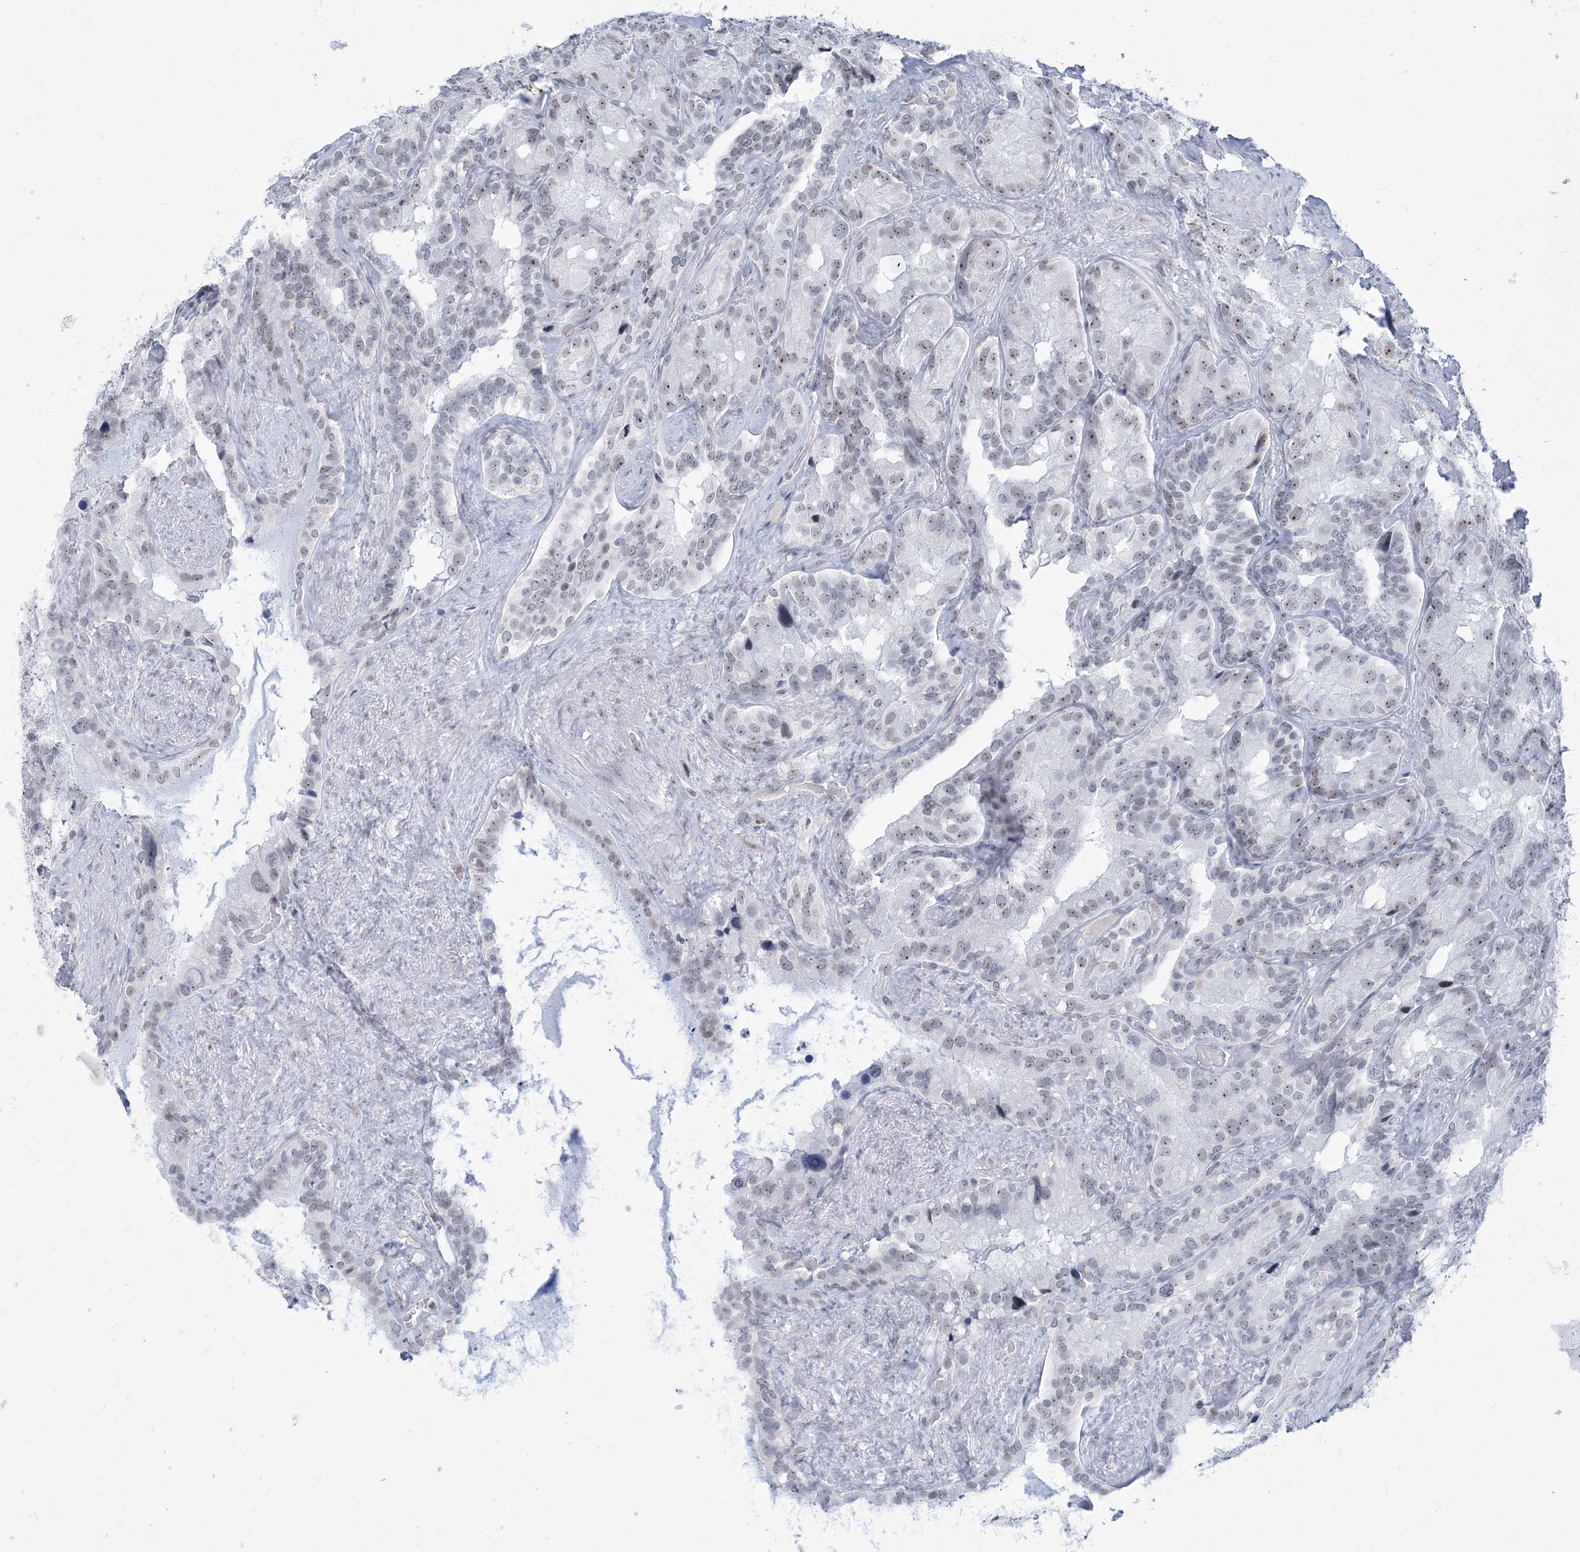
{"staining": {"intensity": "strong", "quantity": "25%-75%", "location": "nuclear"}, "tissue": "seminal vesicle", "cell_type": "Glandular cells", "image_type": "normal", "snomed": [{"axis": "morphology", "description": "Normal tissue, NOS"}, {"axis": "topography", "description": "Prostate"}, {"axis": "topography", "description": "Seminal veicle"}], "caption": "Immunohistochemistry (DAB (3,3'-diaminobenzidine)) staining of benign human seminal vesicle exhibits strong nuclear protein staining in about 25%-75% of glandular cells. Using DAB (3,3'-diaminobenzidine) (brown) and hematoxylin (blue) stains, captured at high magnification using brightfield microscopy.", "gene": "DDX21", "patient": {"sex": "male", "age": 68}}